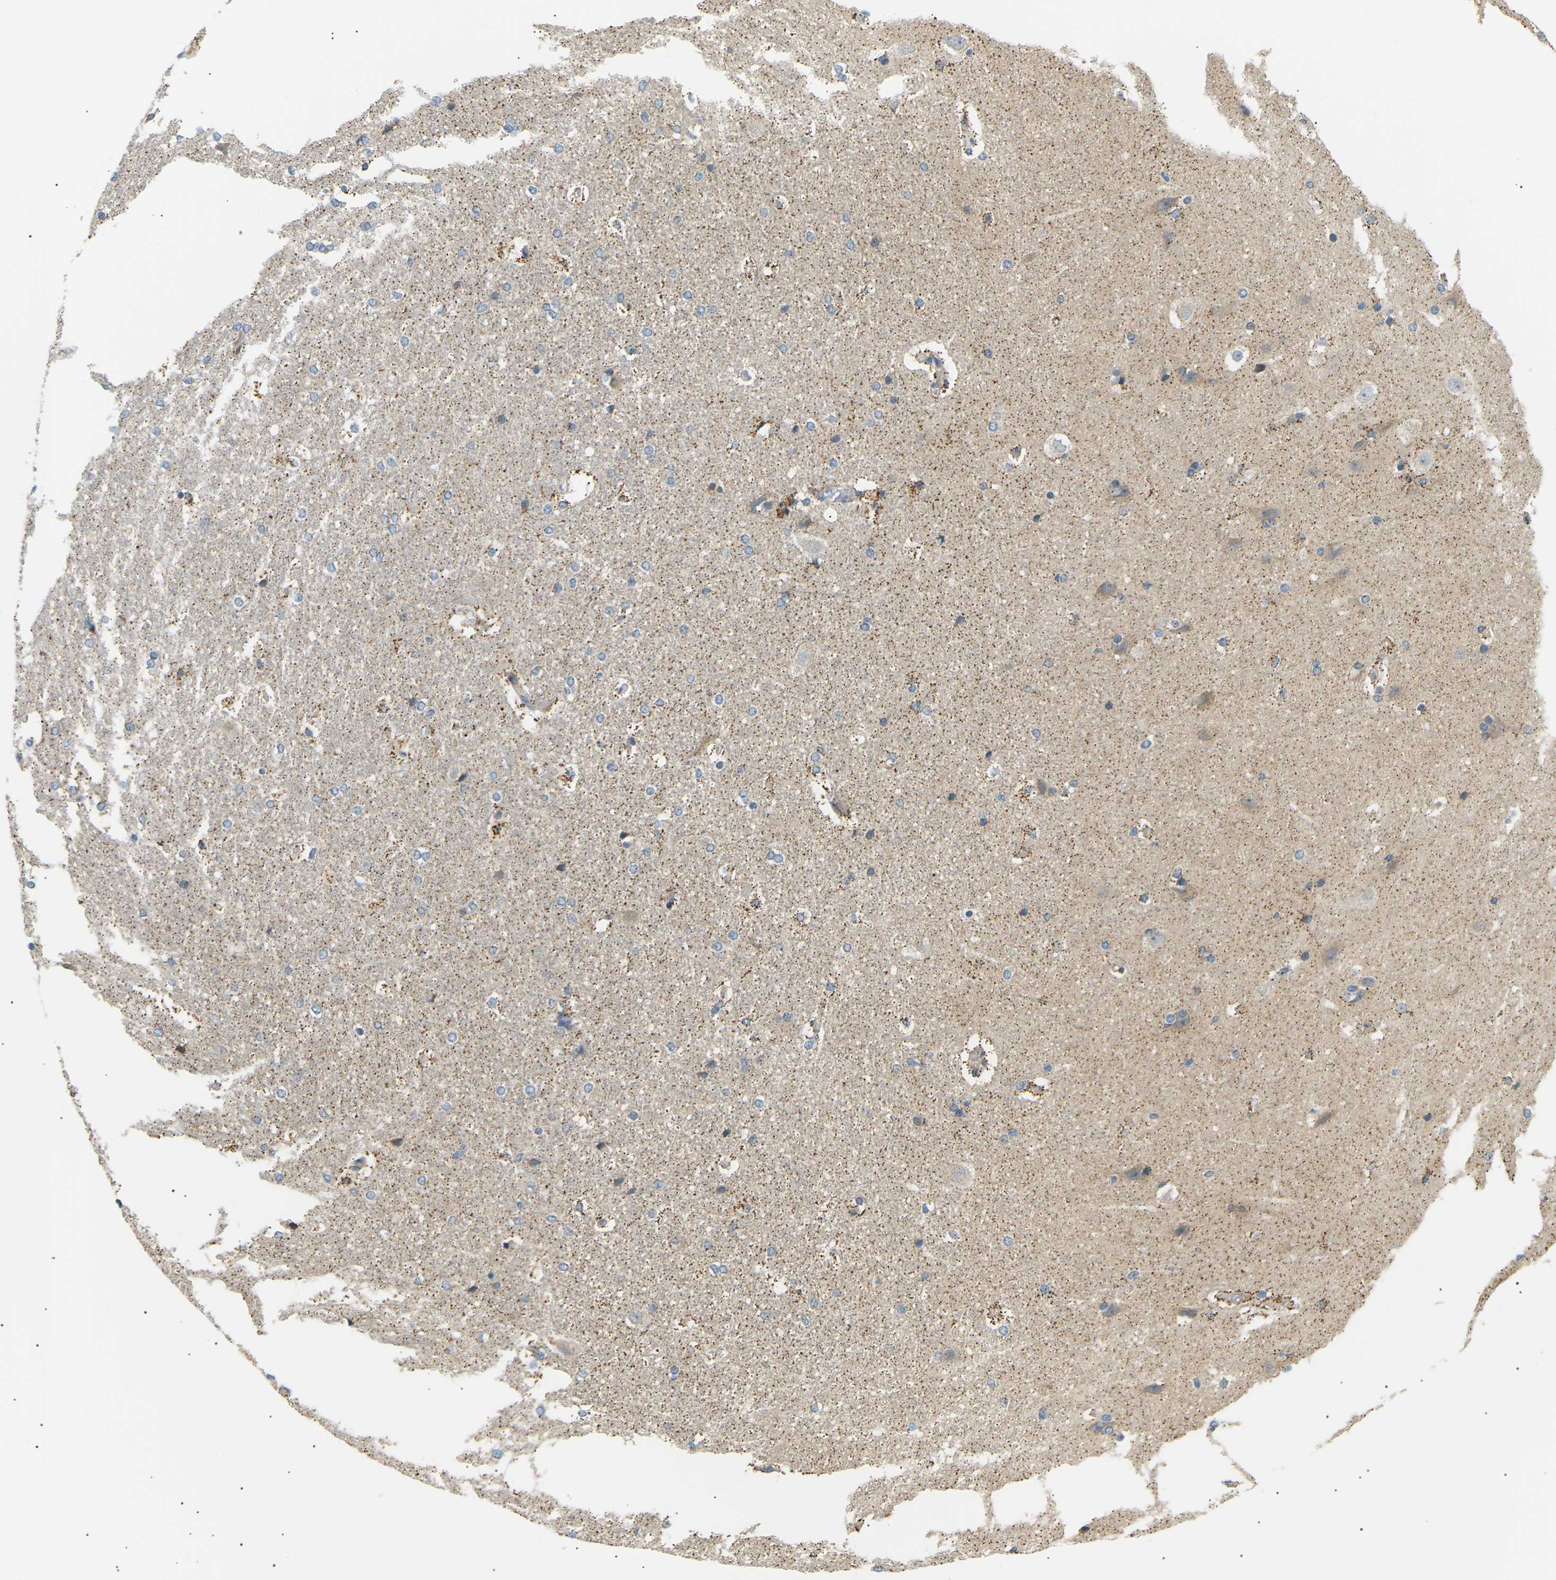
{"staining": {"intensity": "moderate", "quantity": "<25%", "location": "cytoplasmic/membranous"}, "tissue": "hippocampus", "cell_type": "Glial cells", "image_type": "normal", "snomed": [{"axis": "morphology", "description": "Normal tissue, NOS"}, {"axis": "topography", "description": "Hippocampus"}], "caption": "A low amount of moderate cytoplasmic/membranous expression is identified in approximately <25% of glial cells in unremarkable hippocampus.", "gene": "TBC1D8", "patient": {"sex": "female", "age": 19}}